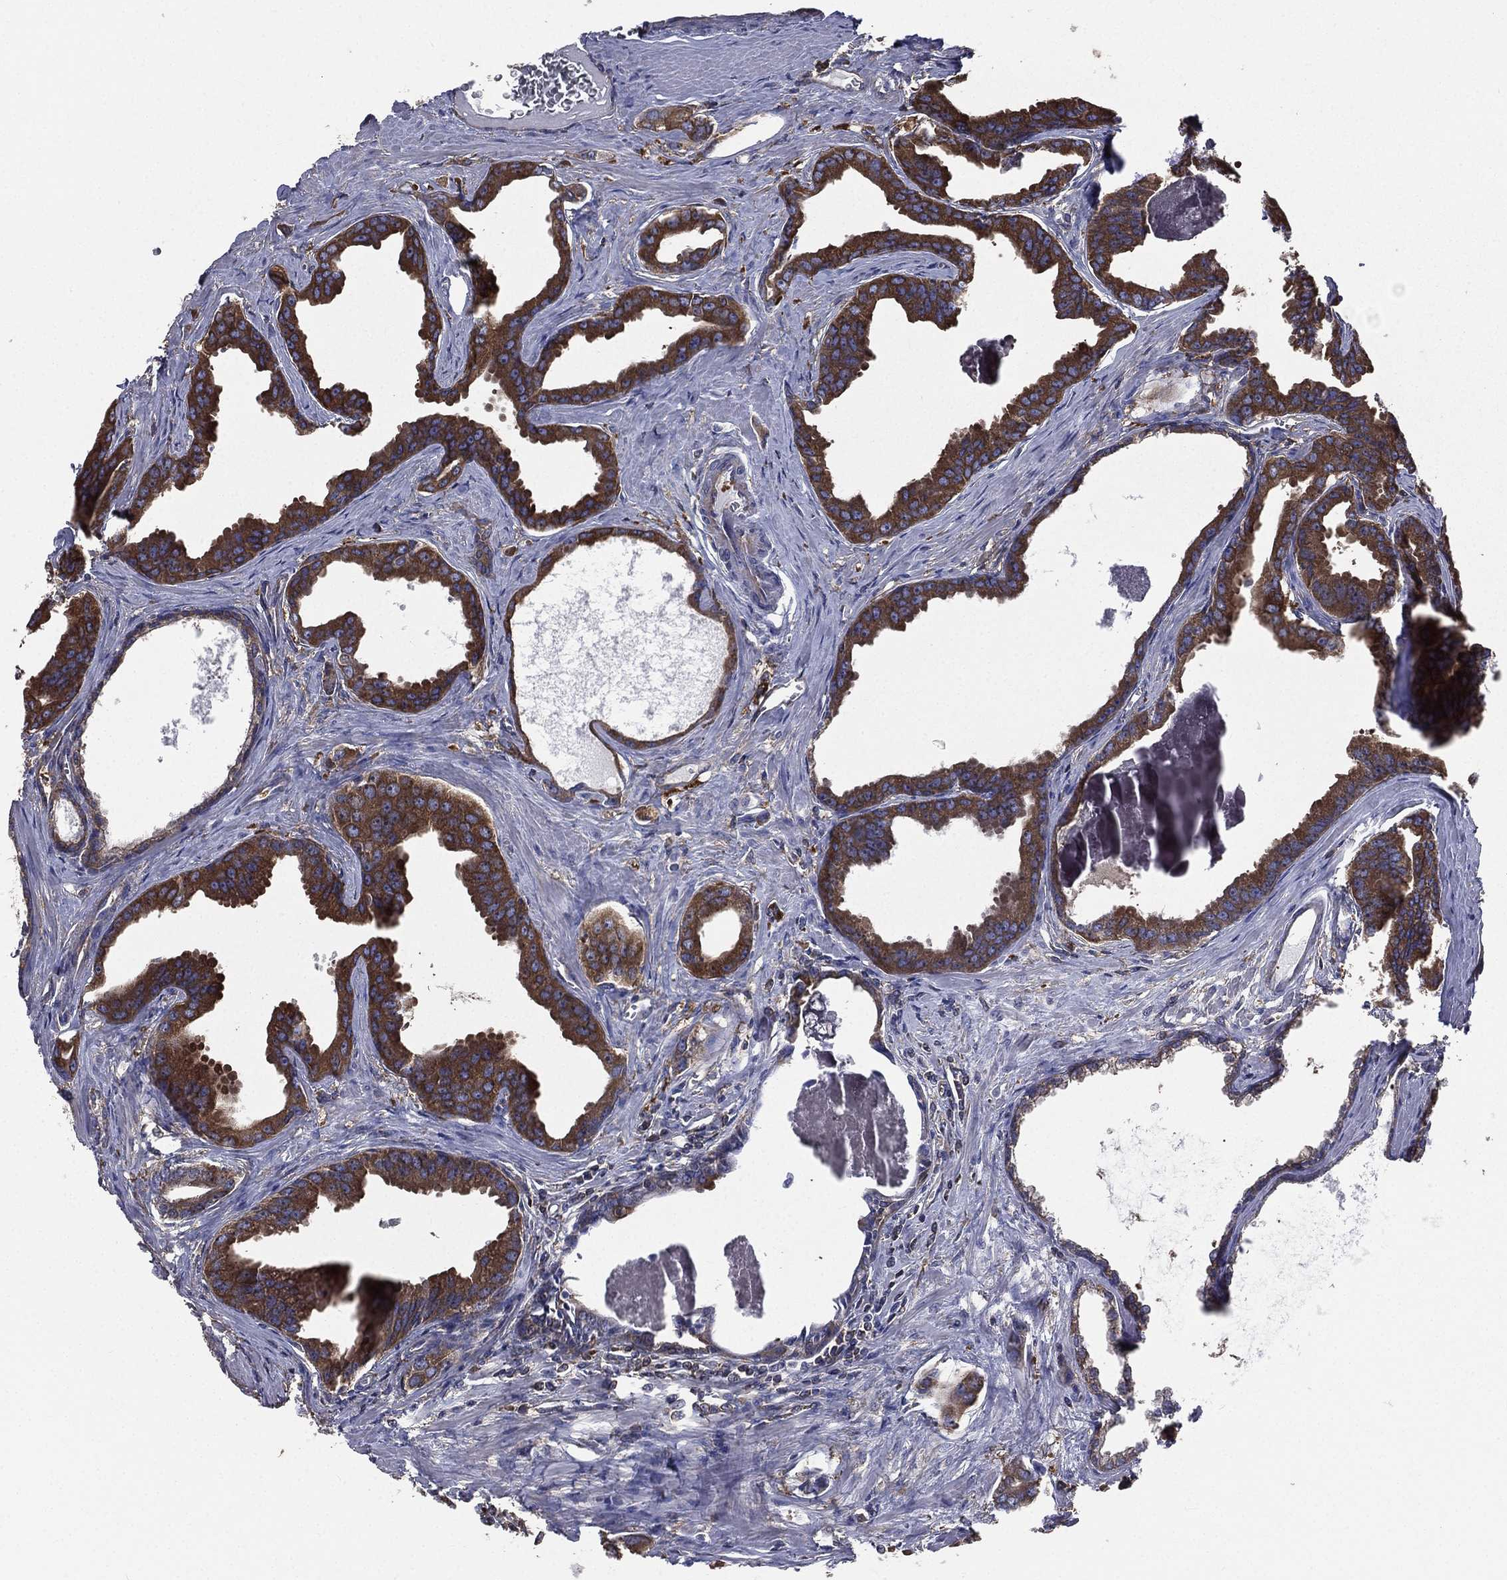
{"staining": {"intensity": "strong", "quantity": ">75%", "location": "cytoplasmic/membranous"}, "tissue": "prostate cancer", "cell_type": "Tumor cells", "image_type": "cancer", "snomed": [{"axis": "morphology", "description": "Adenocarcinoma, NOS"}, {"axis": "topography", "description": "Prostate"}], "caption": "About >75% of tumor cells in human prostate adenocarcinoma reveal strong cytoplasmic/membranous protein staining as visualized by brown immunohistochemical staining.", "gene": "SARS1", "patient": {"sex": "male", "age": 66}}